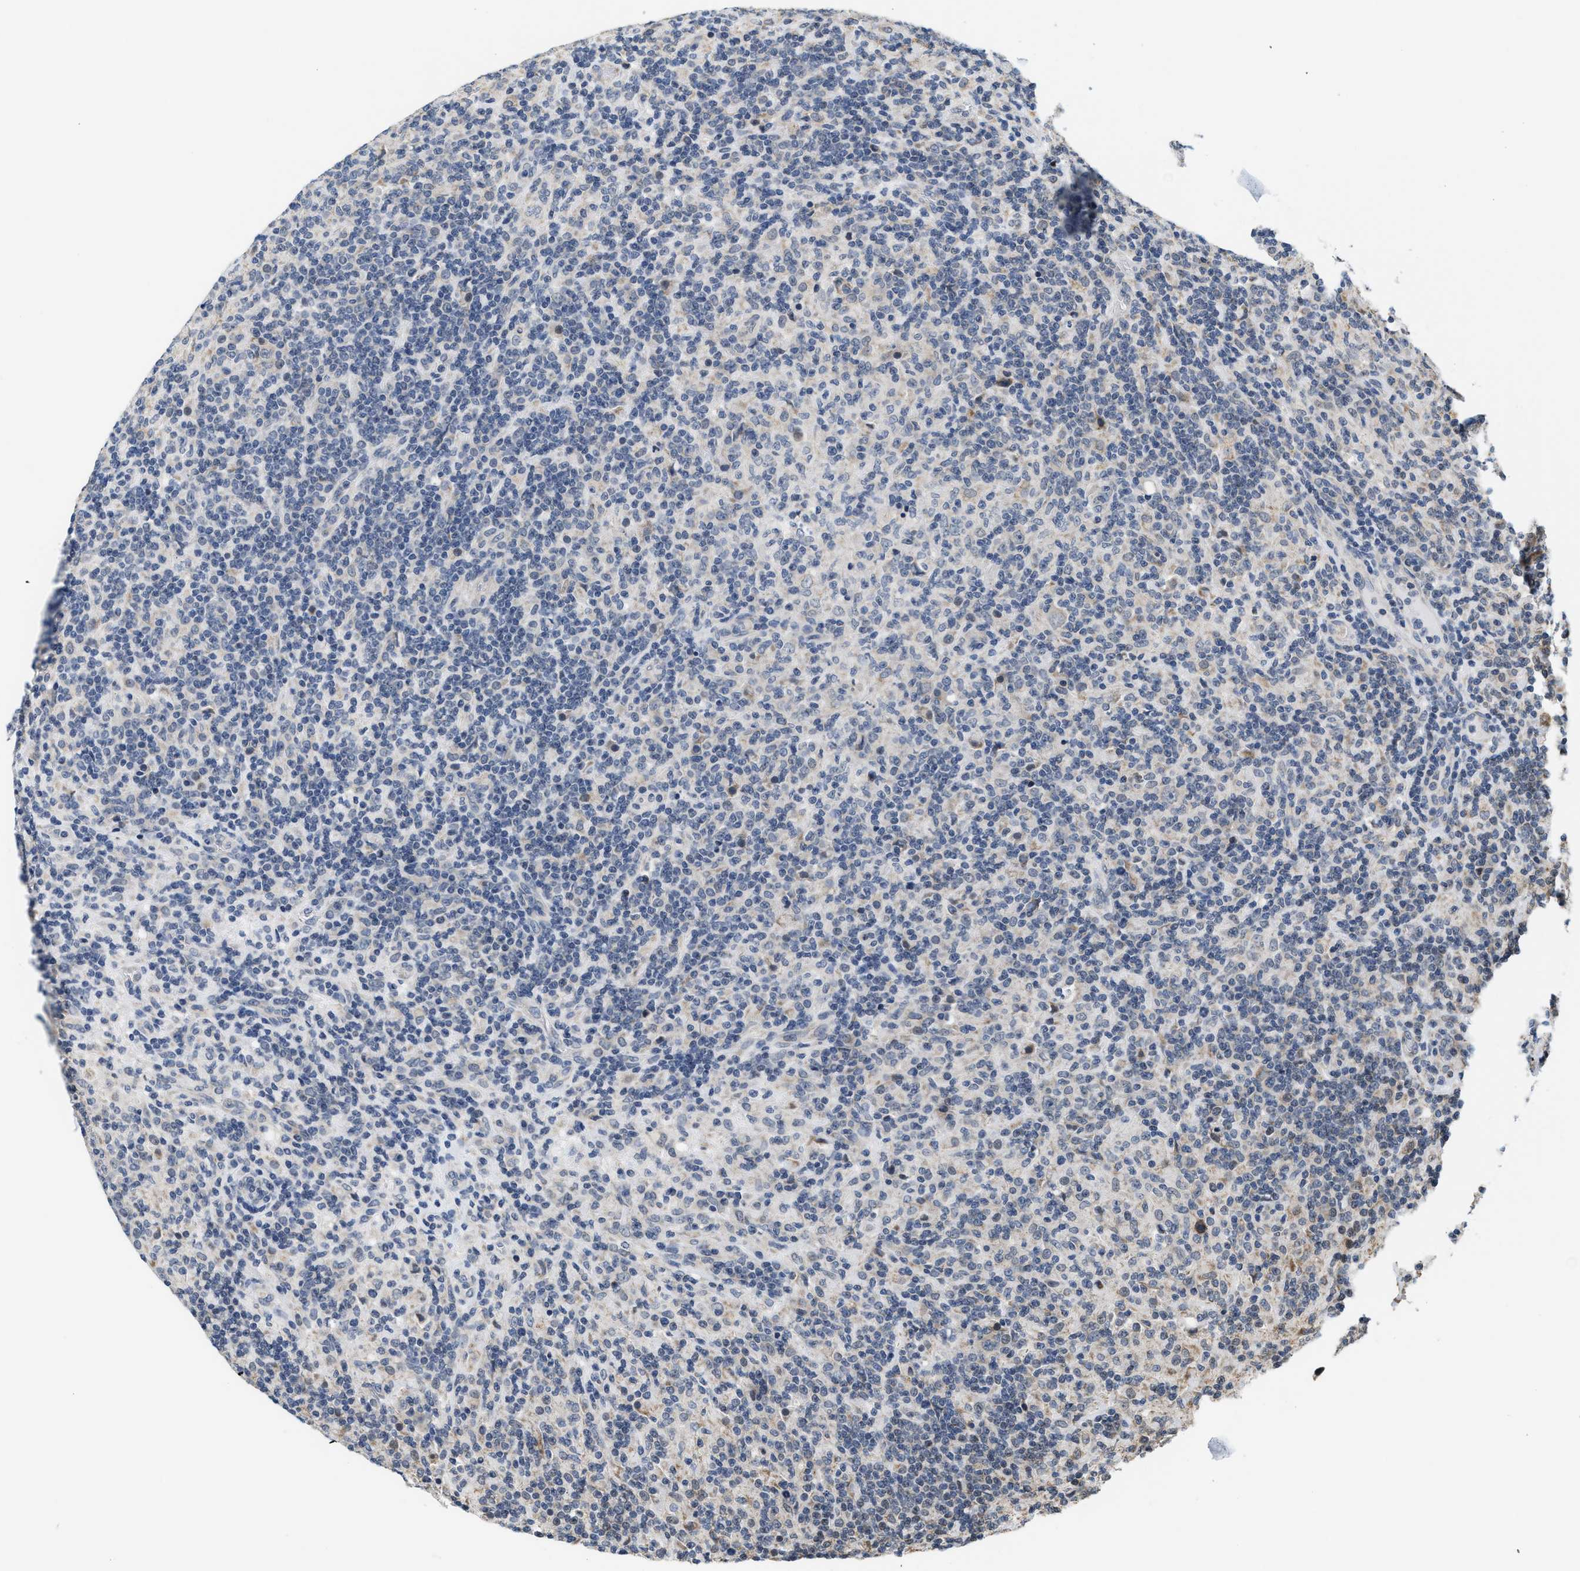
{"staining": {"intensity": "negative", "quantity": "none", "location": "none"}, "tissue": "lymphoma", "cell_type": "Tumor cells", "image_type": "cancer", "snomed": [{"axis": "morphology", "description": "Hodgkin's disease, NOS"}, {"axis": "topography", "description": "Lymph node"}], "caption": "DAB (3,3'-diaminobenzidine) immunohistochemical staining of human Hodgkin's disease demonstrates no significant expression in tumor cells.", "gene": "GIGYF1", "patient": {"sex": "male", "age": 70}}